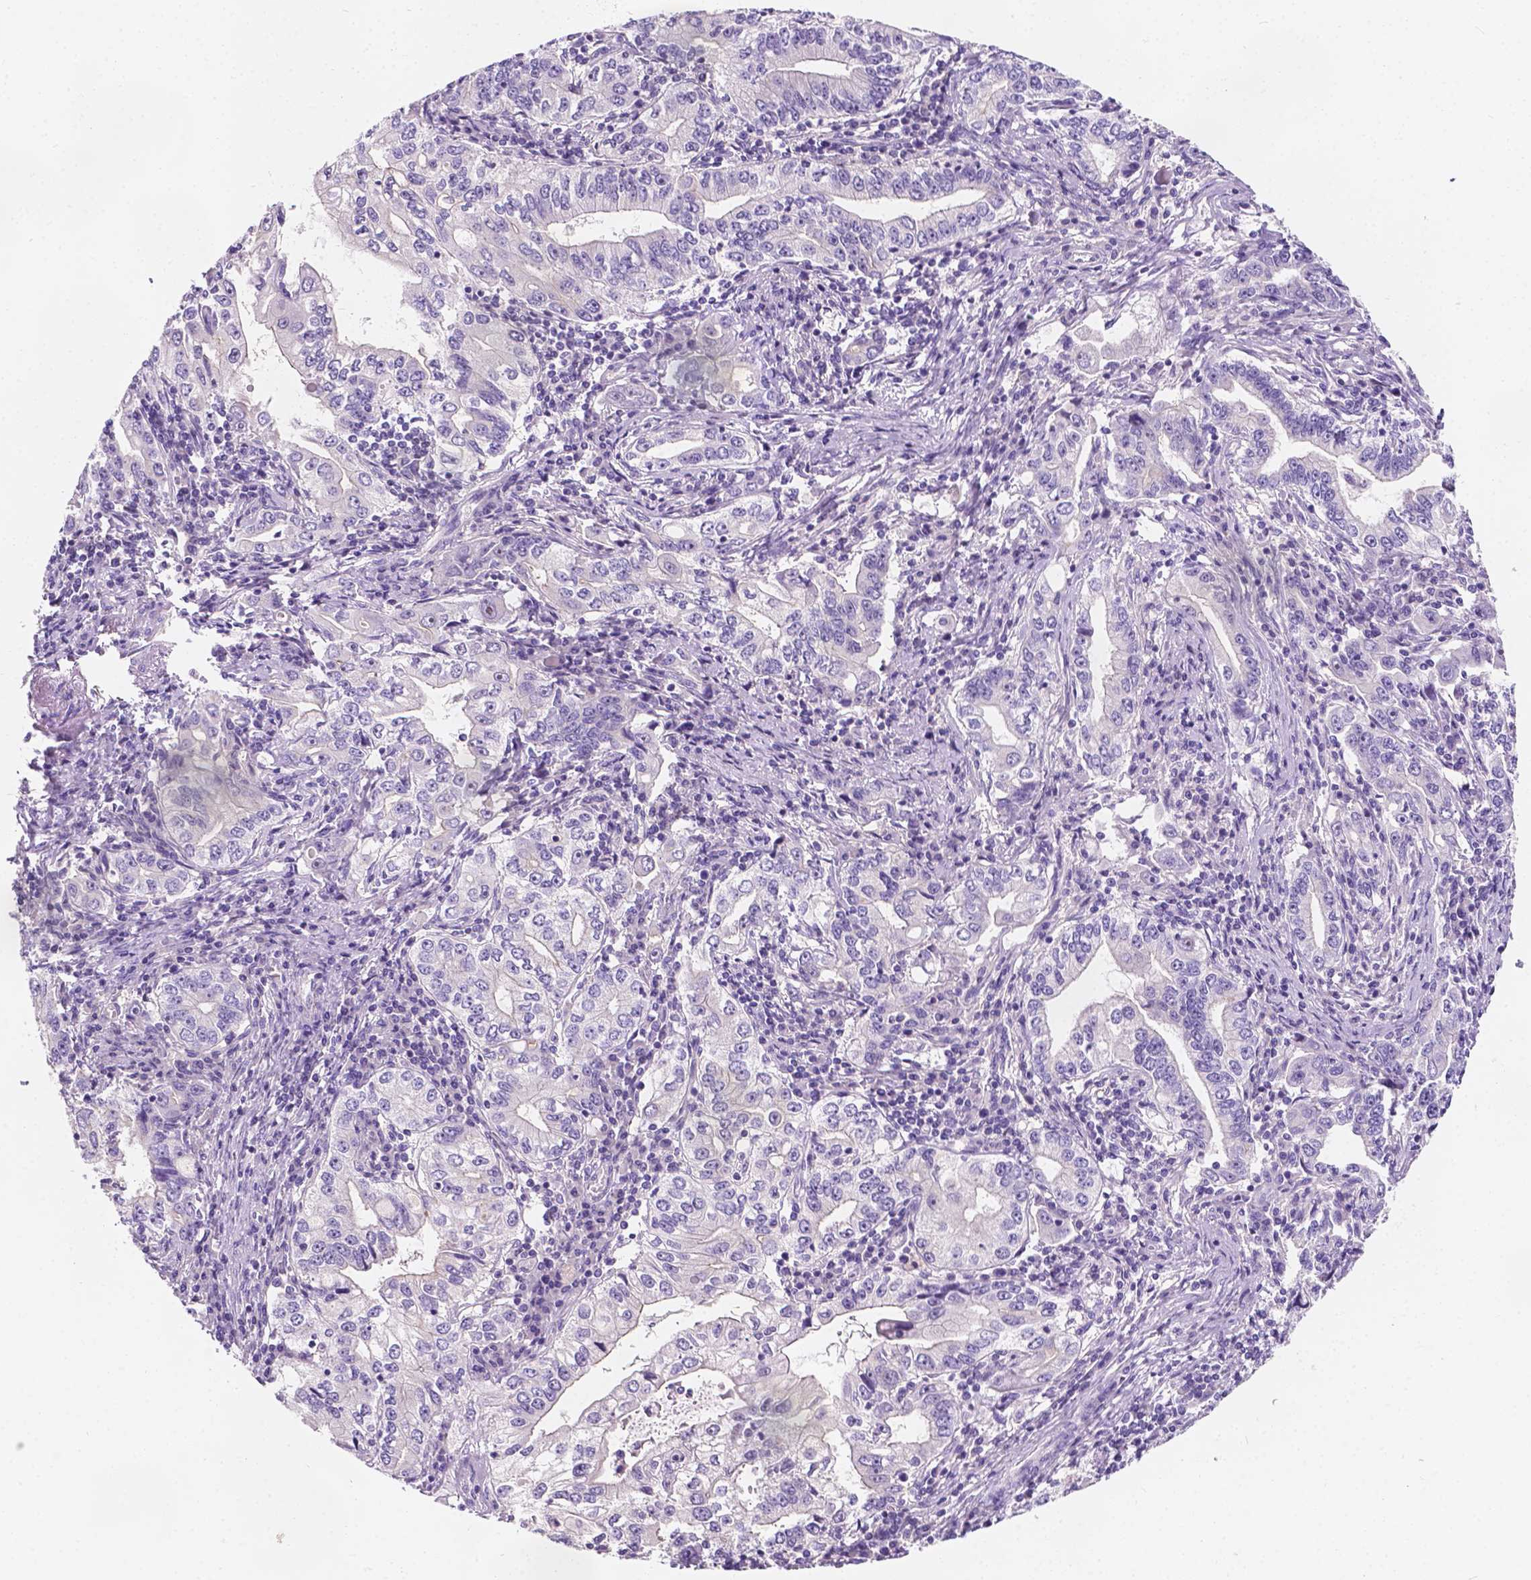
{"staining": {"intensity": "negative", "quantity": "none", "location": "none"}, "tissue": "stomach cancer", "cell_type": "Tumor cells", "image_type": "cancer", "snomed": [{"axis": "morphology", "description": "Adenocarcinoma, NOS"}, {"axis": "topography", "description": "Stomach, lower"}], "caption": "Stomach cancer (adenocarcinoma) was stained to show a protein in brown. There is no significant positivity in tumor cells.", "gene": "SIRT2", "patient": {"sex": "female", "age": 72}}